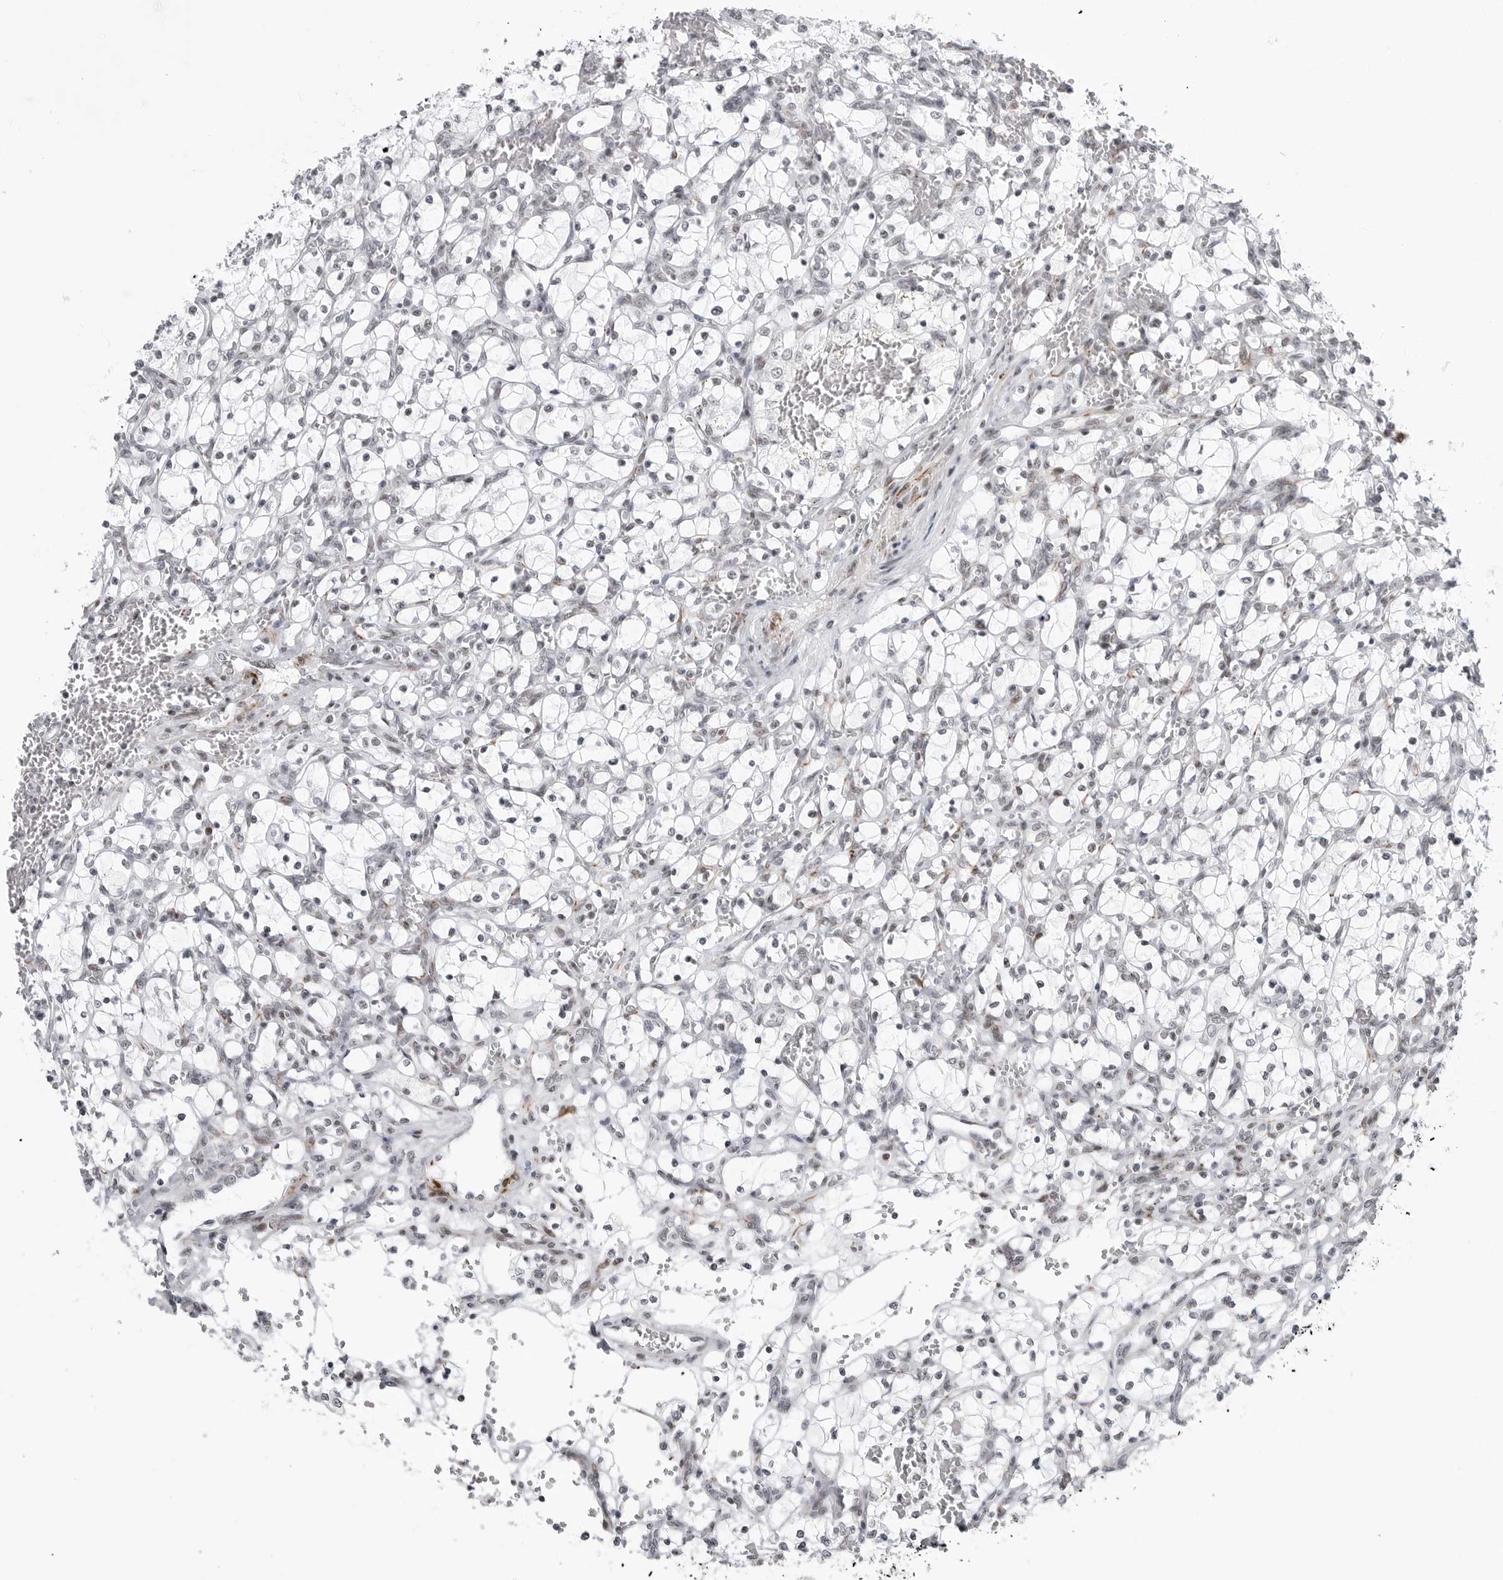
{"staining": {"intensity": "negative", "quantity": "none", "location": "none"}, "tissue": "renal cancer", "cell_type": "Tumor cells", "image_type": "cancer", "snomed": [{"axis": "morphology", "description": "Adenocarcinoma, NOS"}, {"axis": "topography", "description": "Kidney"}], "caption": "This micrograph is of renal cancer (adenocarcinoma) stained with IHC to label a protein in brown with the nuclei are counter-stained blue. There is no positivity in tumor cells.", "gene": "TRIM66", "patient": {"sex": "female", "age": 69}}